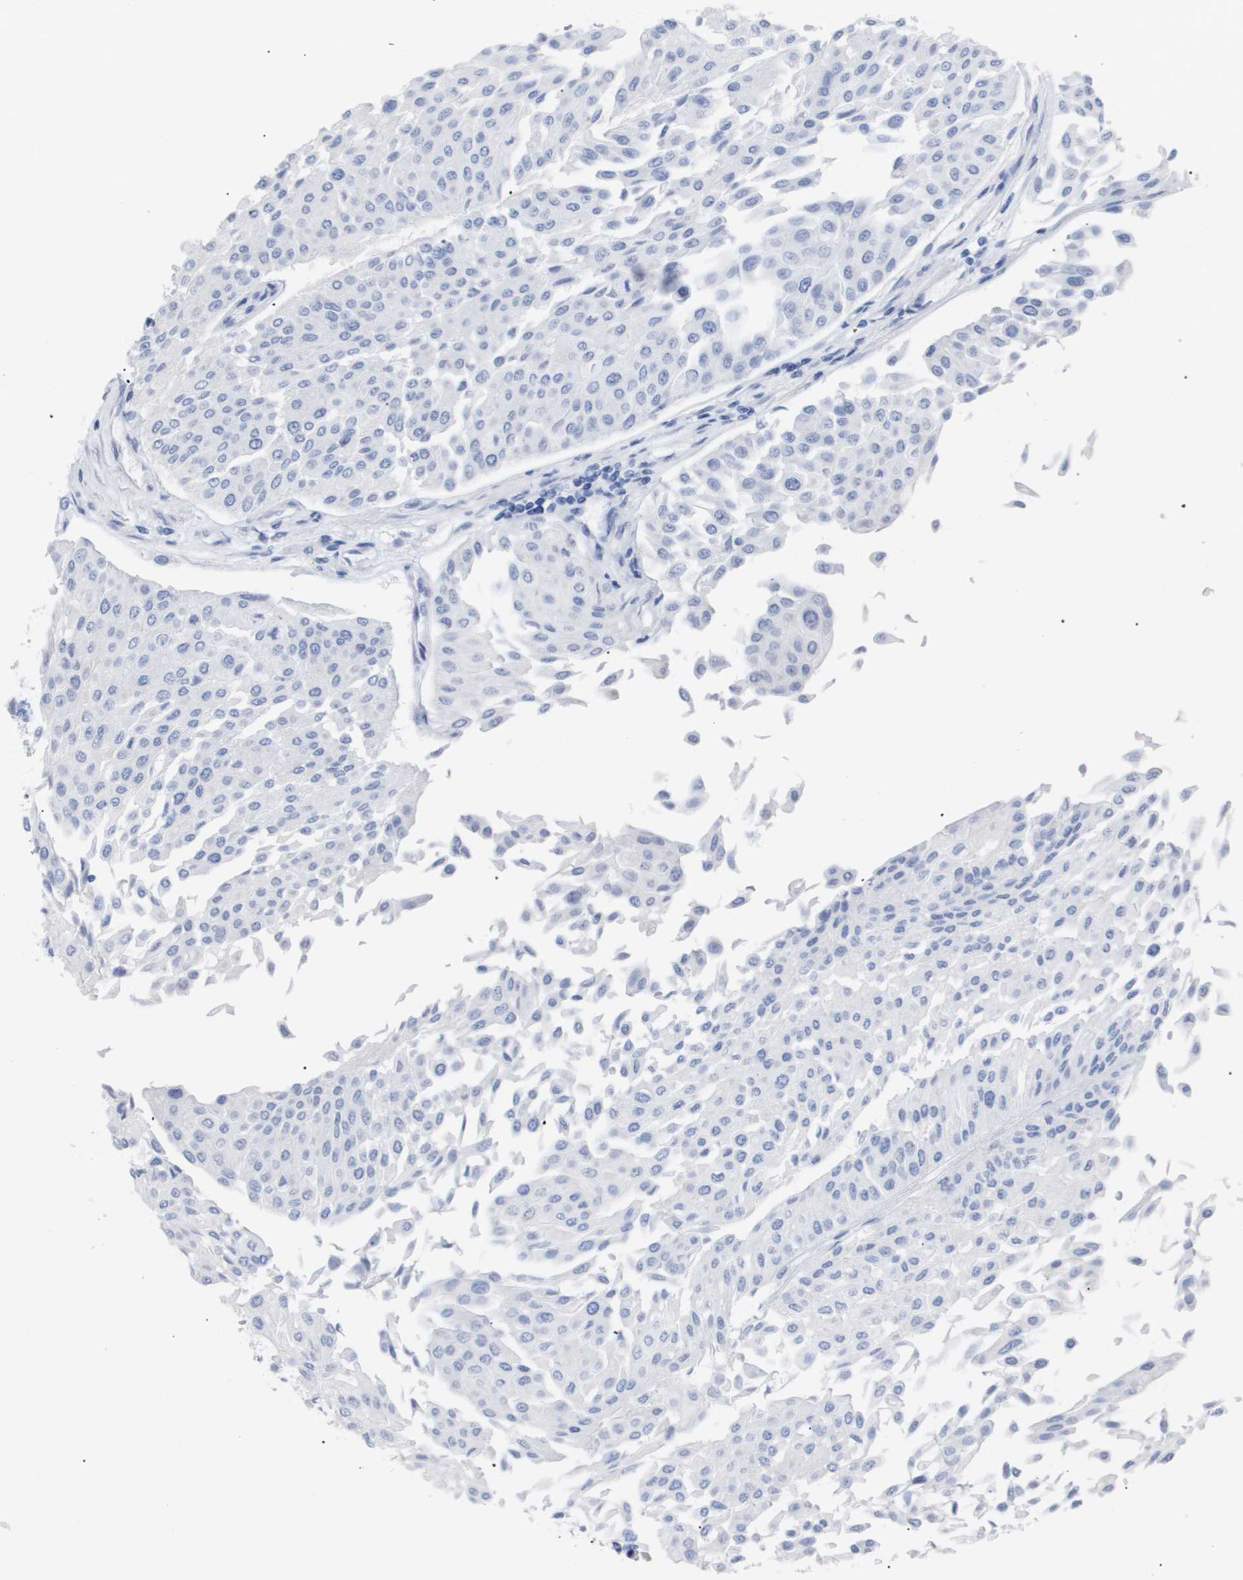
{"staining": {"intensity": "negative", "quantity": "none", "location": "none"}, "tissue": "urothelial cancer", "cell_type": "Tumor cells", "image_type": "cancer", "snomed": [{"axis": "morphology", "description": "Urothelial carcinoma, Low grade"}, {"axis": "topography", "description": "Urinary bladder"}], "caption": "Low-grade urothelial carcinoma stained for a protein using immunohistochemistry exhibits no staining tumor cells.", "gene": "CAV3", "patient": {"sex": "male", "age": 67}}